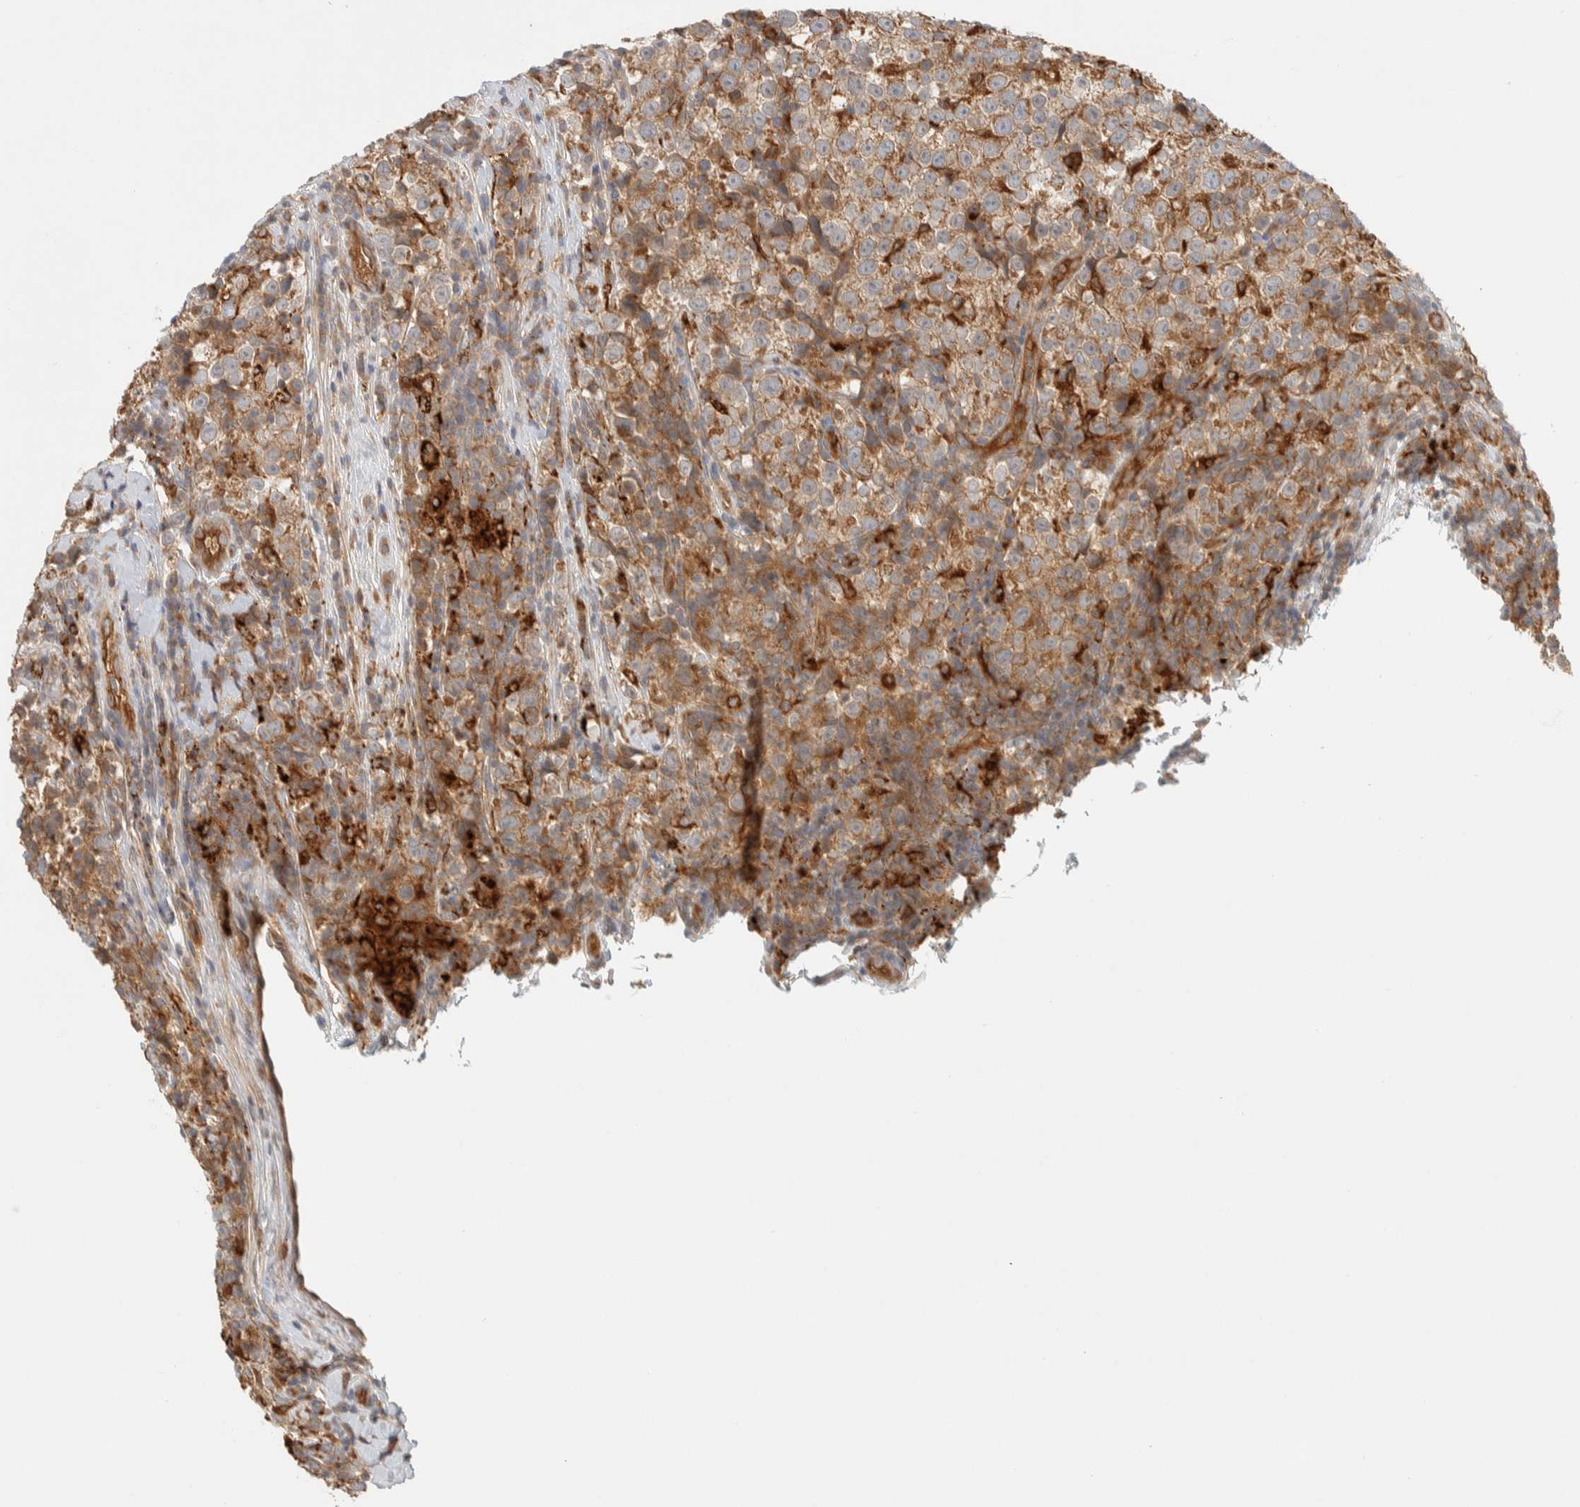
{"staining": {"intensity": "moderate", "quantity": ">75%", "location": "cytoplasmic/membranous"}, "tissue": "testis cancer", "cell_type": "Tumor cells", "image_type": "cancer", "snomed": [{"axis": "morphology", "description": "Normal tissue, NOS"}, {"axis": "morphology", "description": "Seminoma, NOS"}, {"axis": "topography", "description": "Testis"}], "caption": "Human testis cancer (seminoma) stained with a protein marker displays moderate staining in tumor cells.", "gene": "FAM167A", "patient": {"sex": "male", "age": 43}}